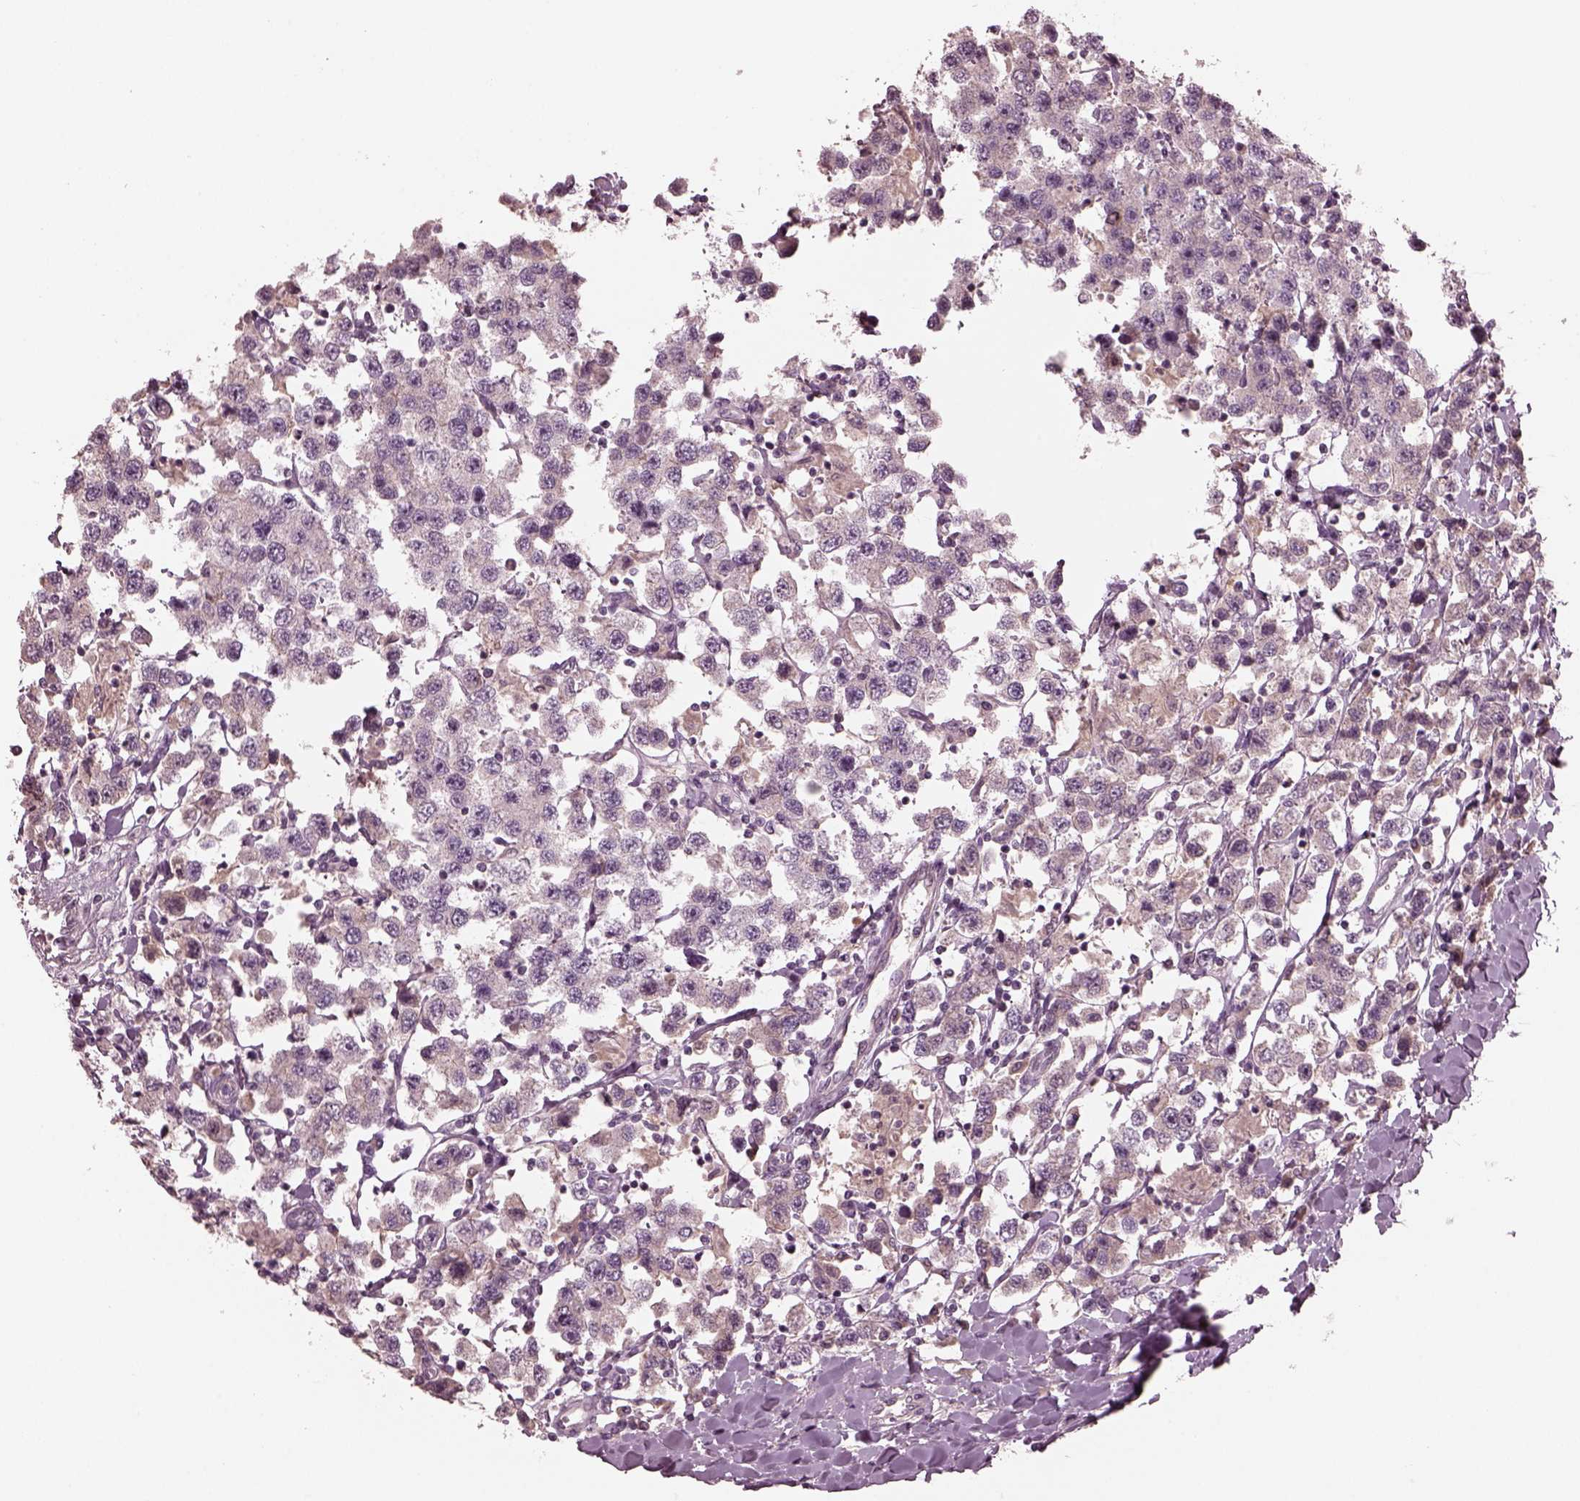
{"staining": {"intensity": "negative", "quantity": "none", "location": "none"}, "tissue": "testis cancer", "cell_type": "Tumor cells", "image_type": "cancer", "snomed": [{"axis": "morphology", "description": "Seminoma, NOS"}, {"axis": "topography", "description": "Testis"}], "caption": "This is an IHC histopathology image of human testis cancer. There is no expression in tumor cells.", "gene": "PORCN", "patient": {"sex": "male", "age": 45}}